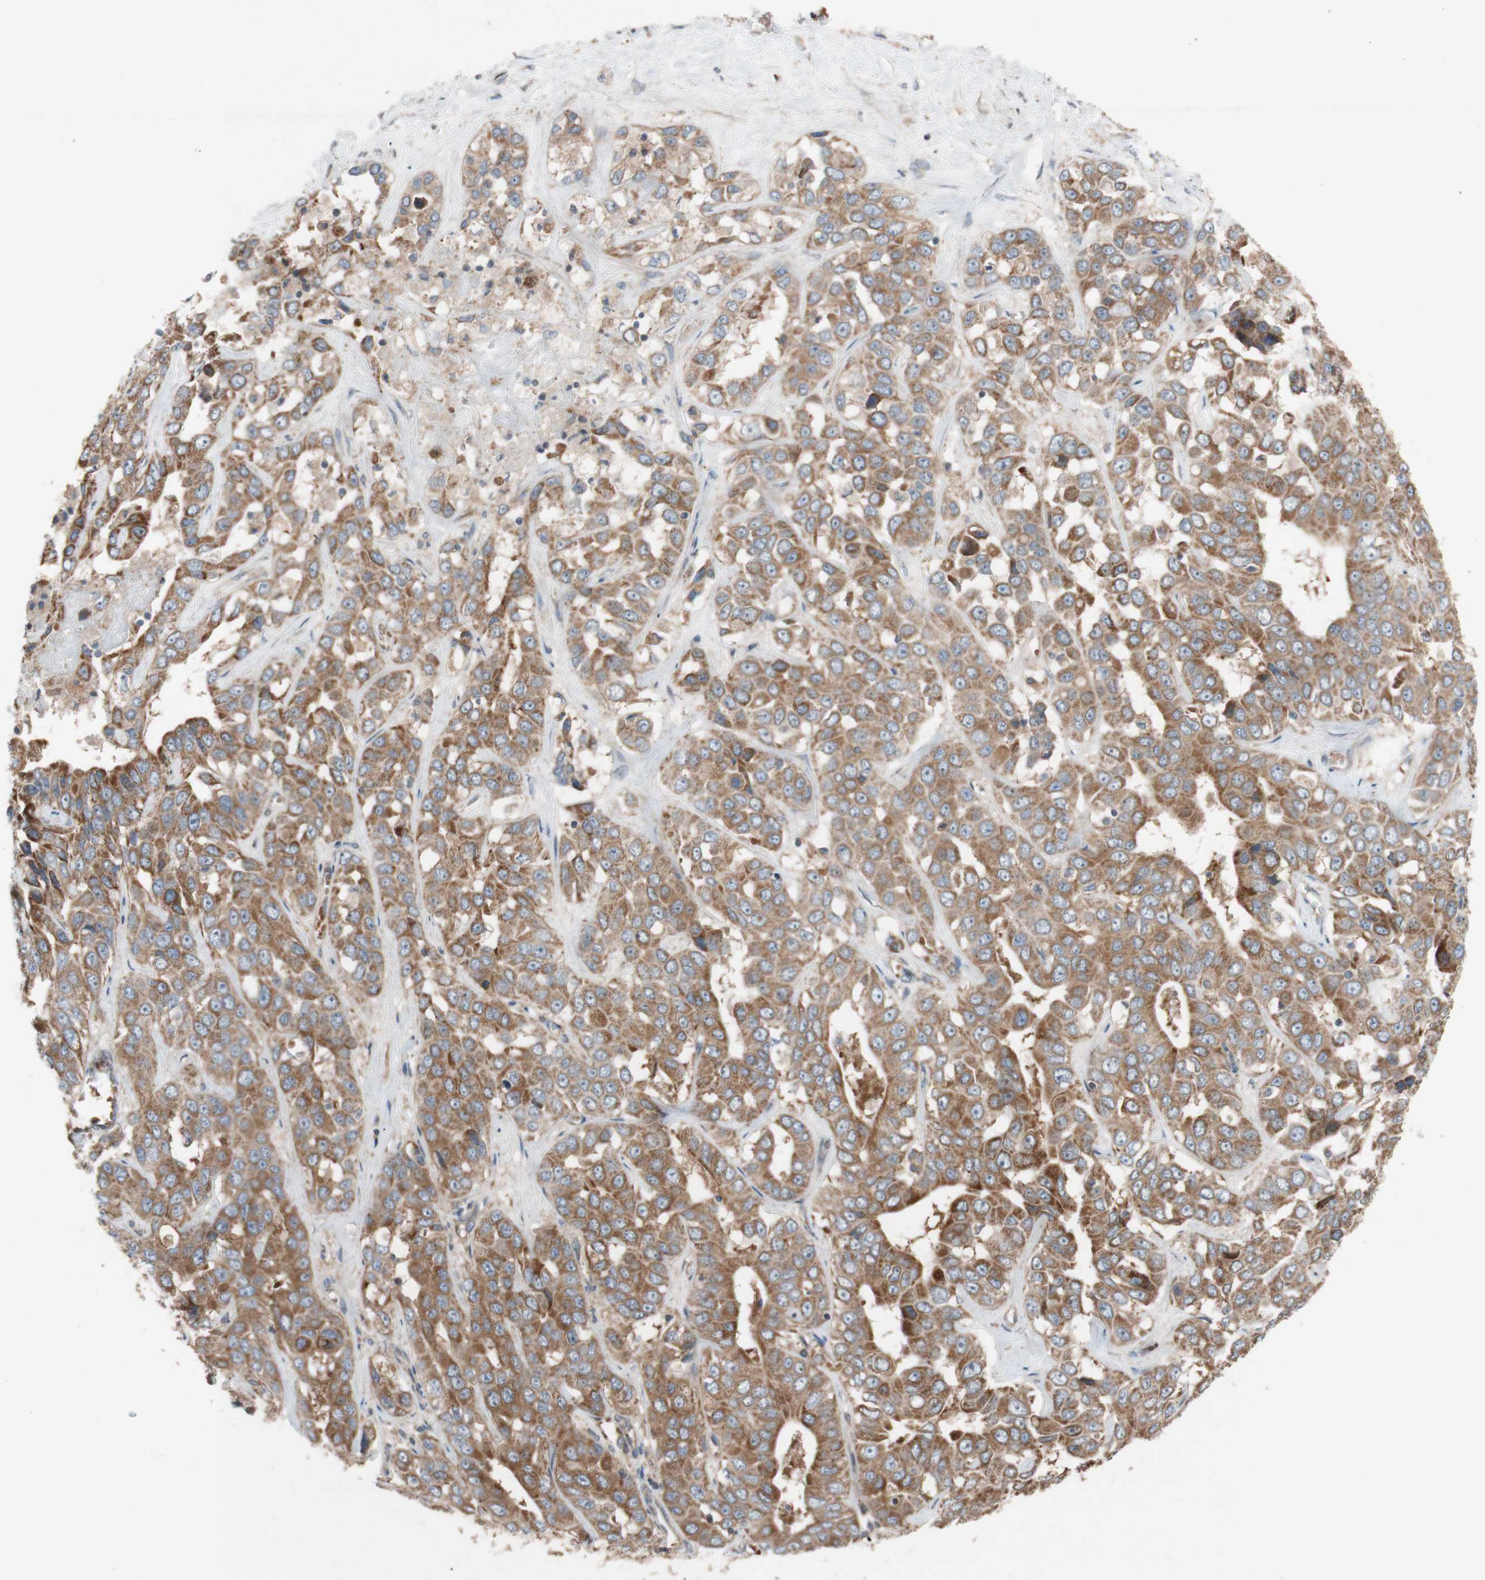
{"staining": {"intensity": "moderate", "quantity": ">75%", "location": "cytoplasmic/membranous"}, "tissue": "liver cancer", "cell_type": "Tumor cells", "image_type": "cancer", "snomed": [{"axis": "morphology", "description": "Cholangiocarcinoma"}, {"axis": "topography", "description": "Liver"}], "caption": "A micrograph showing moderate cytoplasmic/membranous positivity in about >75% of tumor cells in cholangiocarcinoma (liver), as visualized by brown immunohistochemical staining.", "gene": "TST", "patient": {"sex": "female", "age": 52}}